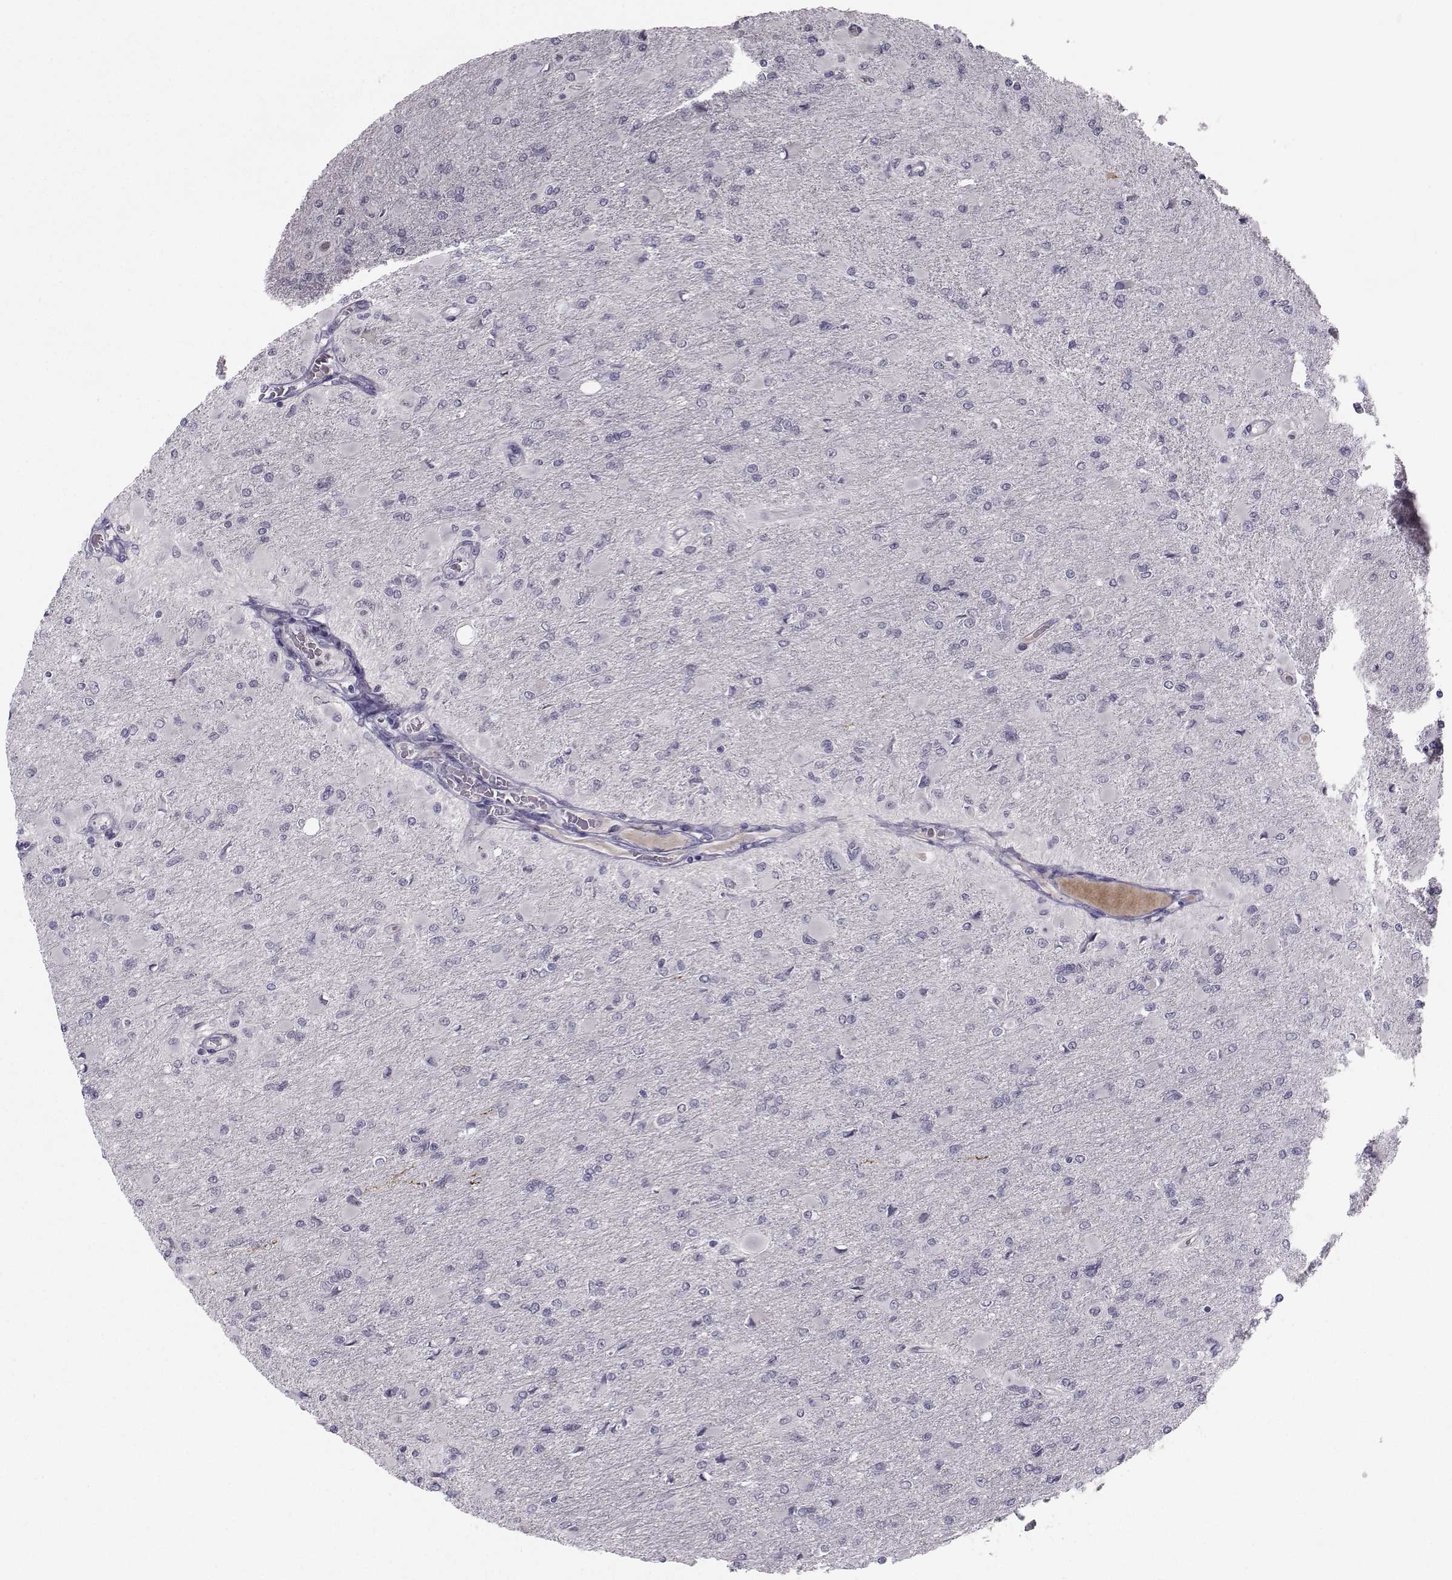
{"staining": {"intensity": "negative", "quantity": "none", "location": "none"}, "tissue": "glioma", "cell_type": "Tumor cells", "image_type": "cancer", "snomed": [{"axis": "morphology", "description": "Glioma, malignant, High grade"}, {"axis": "topography", "description": "Cerebral cortex"}], "caption": "This is an IHC image of human glioma. There is no staining in tumor cells.", "gene": "LRP8", "patient": {"sex": "female", "age": 36}}